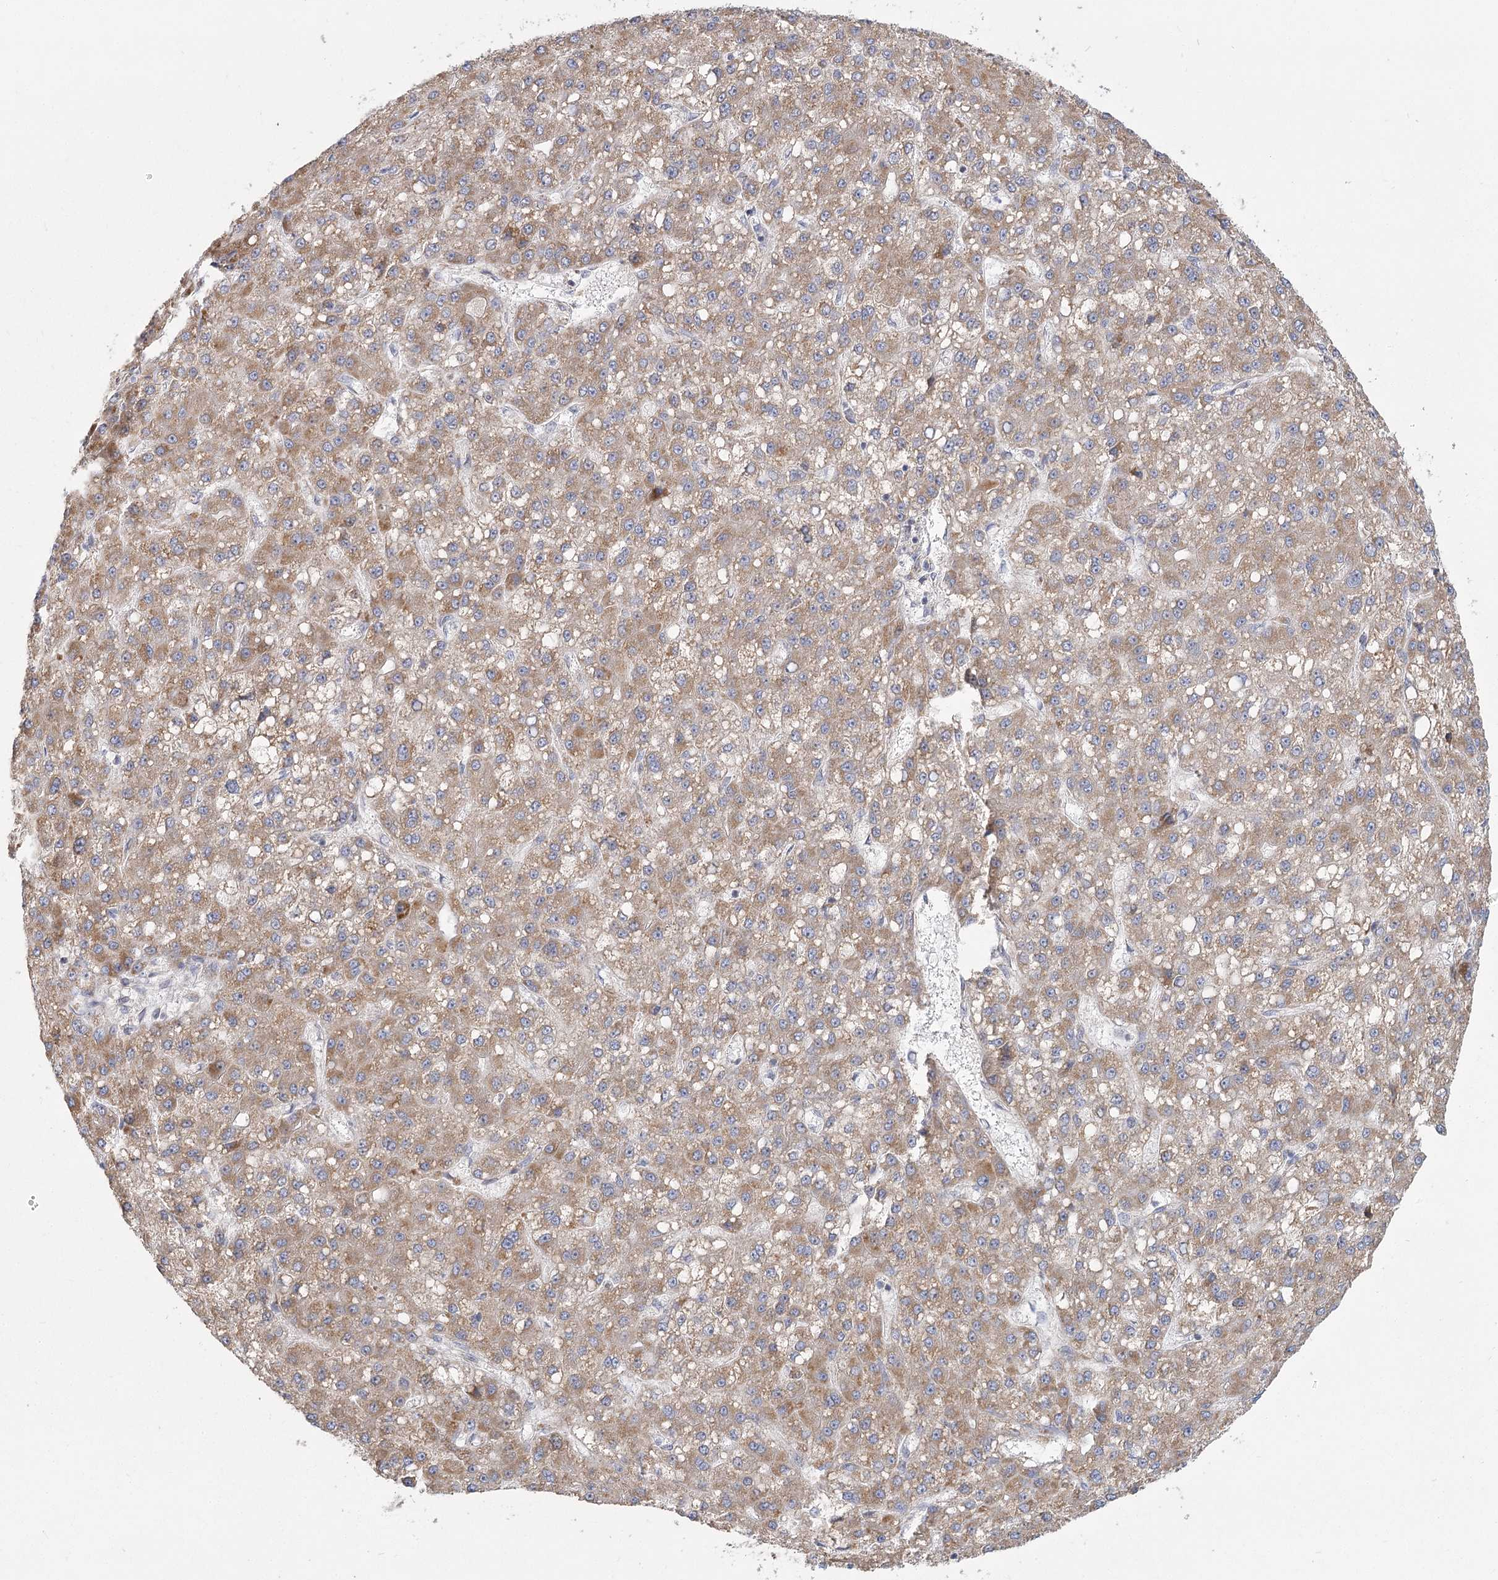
{"staining": {"intensity": "moderate", "quantity": ">75%", "location": "cytoplasmic/membranous"}, "tissue": "liver cancer", "cell_type": "Tumor cells", "image_type": "cancer", "snomed": [{"axis": "morphology", "description": "Carcinoma, Hepatocellular, NOS"}, {"axis": "topography", "description": "Liver"}], "caption": "The photomicrograph reveals a brown stain indicating the presence of a protein in the cytoplasmic/membranous of tumor cells in hepatocellular carcinoma (liver). (brown staining indicates protein expression, while blue staining denotes nuclei).", "gene": "CNTLN", "patient": {"sex": "male", "age": 67}}